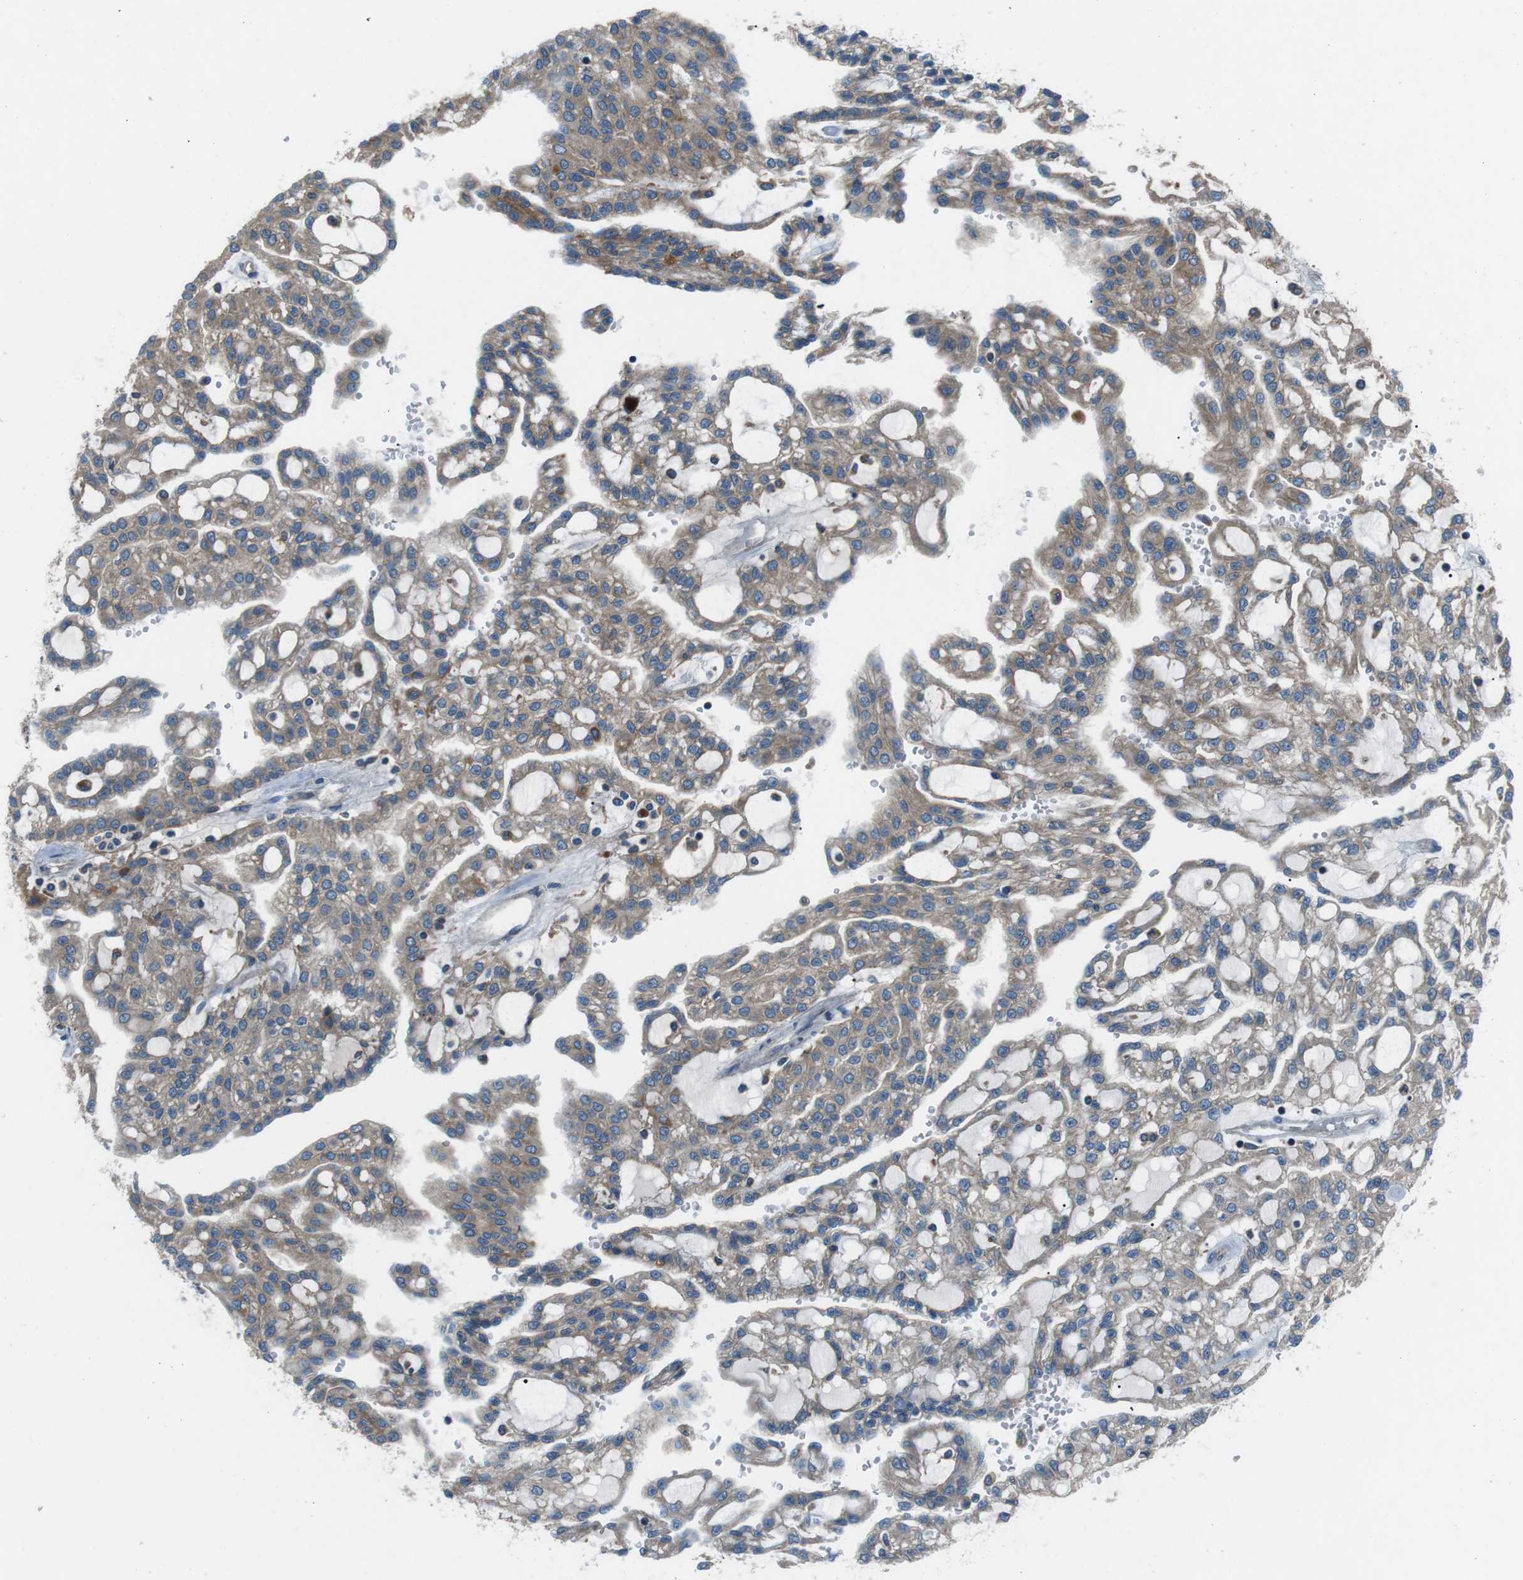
{"staining": {"intensity": "negative", "quantity": "none", "location": "none"}, "tissue": "renal cancer", "cell_type": "Tumor cells", "image_type": "cancer", "snomed": [{"axis": "morphology", "description": "Adenocarcinoma, NOS"}, {"axis": "topography", "description": "Kidney"}], "caption": "Renal cancer was stained to show a protein in brown. There is no significant positivity in tumor cells.", "gene": "FAM3B", "patient": {"sex": "male", "age": 63}}